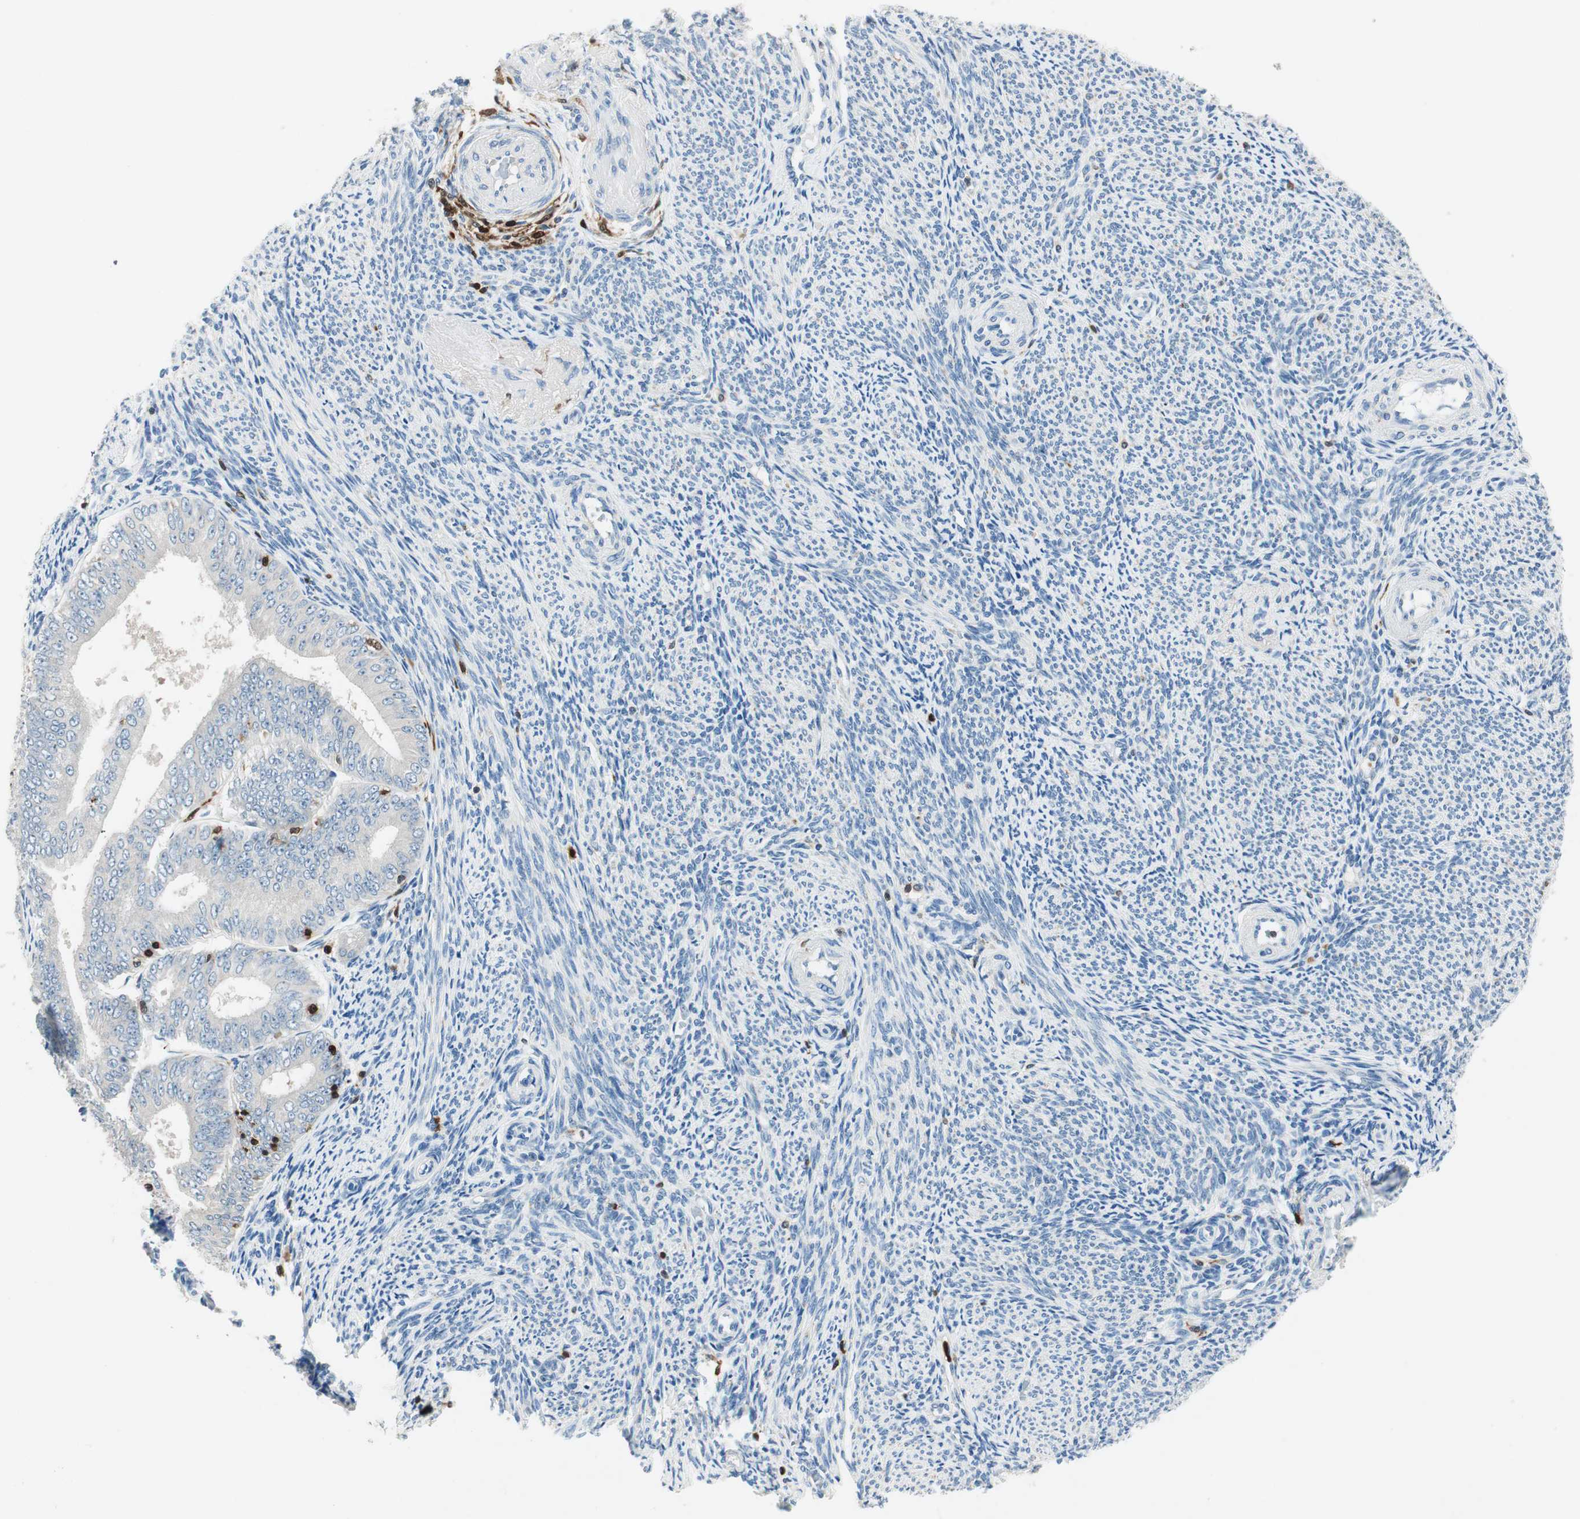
{"staining": {"intensity": "negative", "quantity": "none", "location": "none"}, "tissue": "endometrial cancer", "cell_type": "Tumor cells", "image_type": "cancer", "snomed": [{"axis": "morphology", "description": "Adenocarcinoma, NOS"}, {"axis": "topography", "description": "Endometrium"}], "caption": "Histopathology image shows no significant protein staining in tumor cells of endometrial cancer. The staining is performed using DAB (3,3'-diaminobenzidine) brown chromogen with nuclei counter-stained in using hematoxylin.", "gene": "COTL1", "patient": {"sex": "female", "age": 63}}